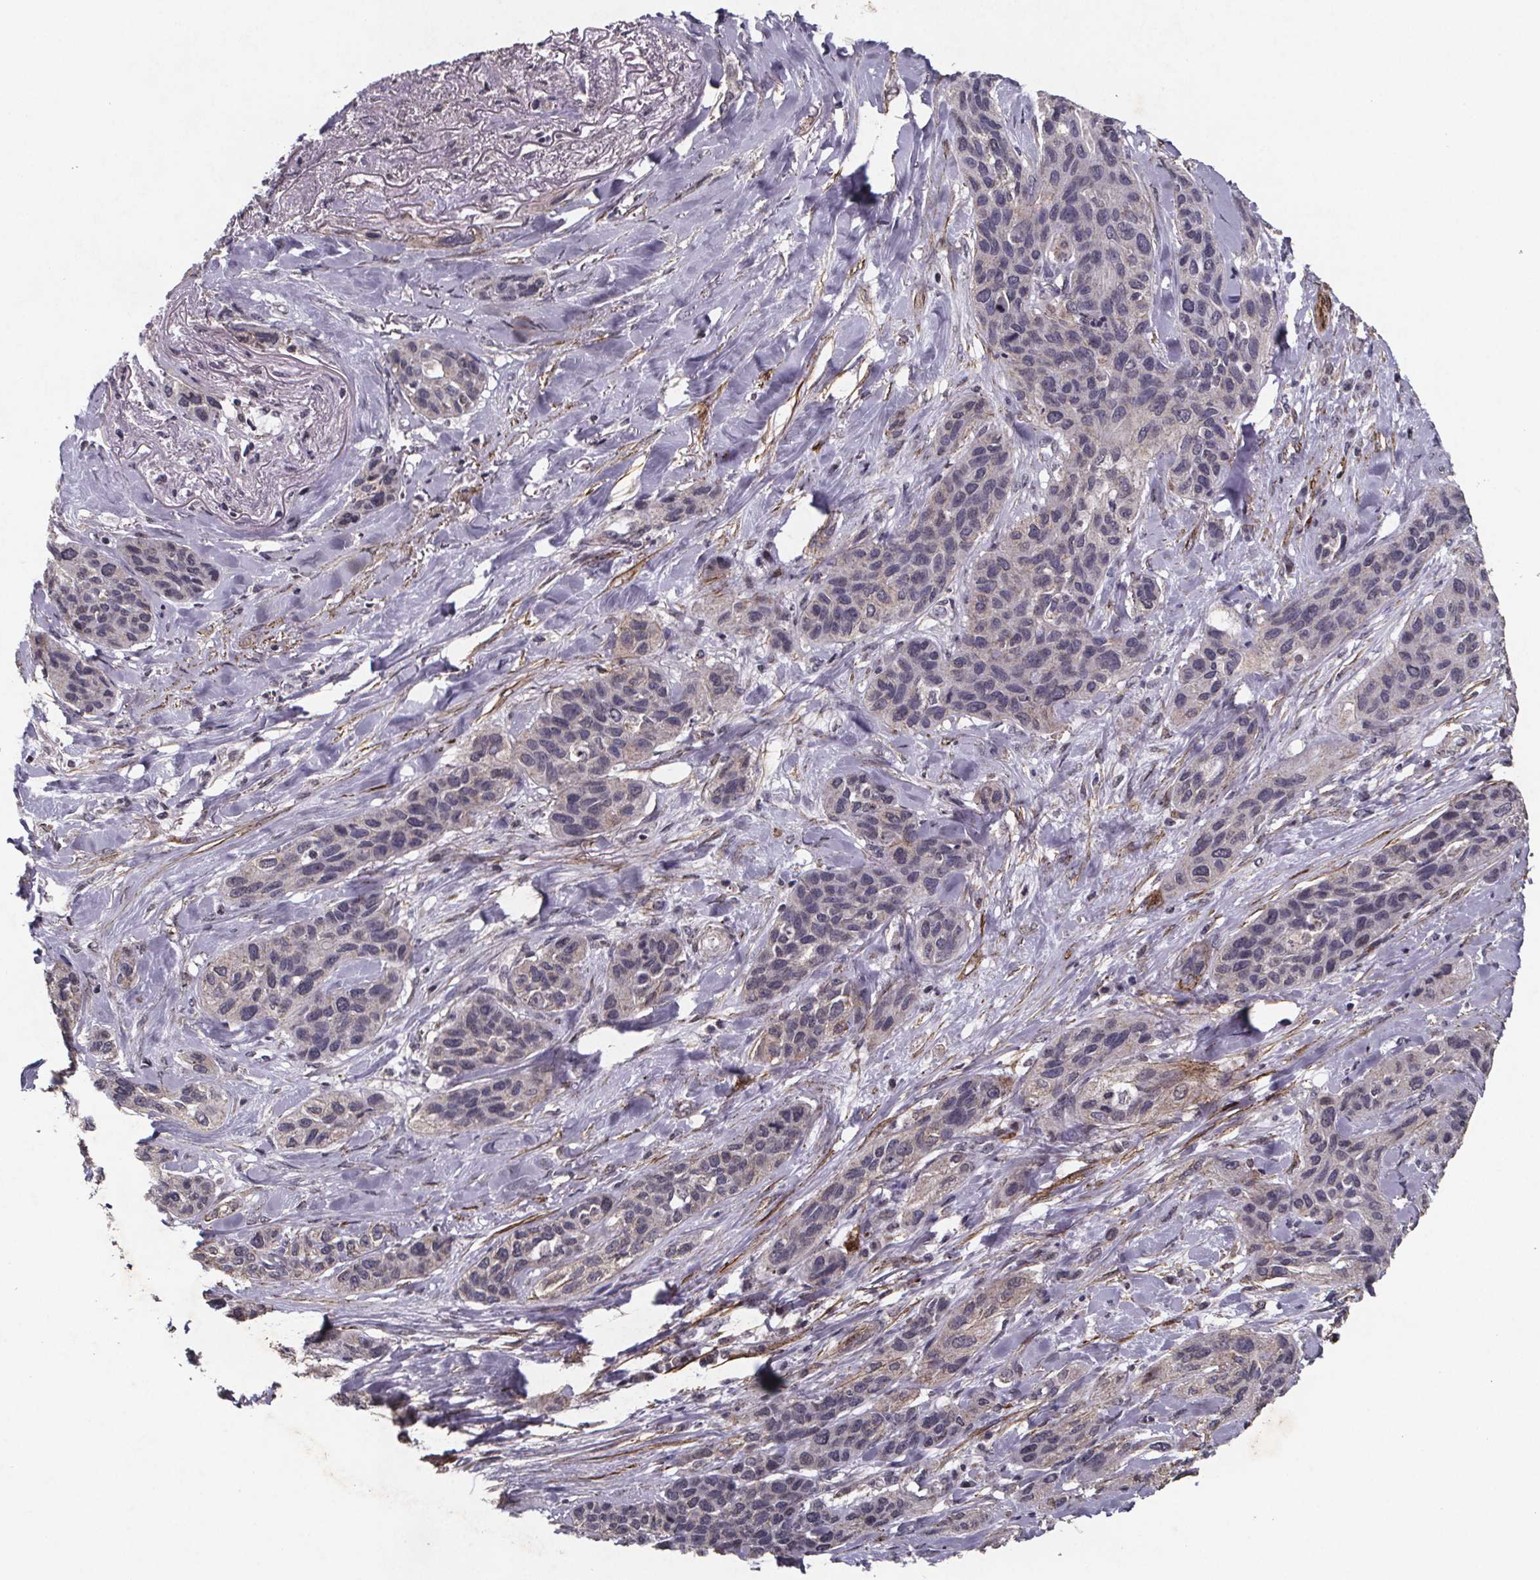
{"staining": {"intensity": "negative", "quantity": "none", "location": "none"}, "tissue": "lung cancer", "cell_type": "Tumor cells", "image_type": "cancer", "snomed": [{"axis": "morphology", "description": "Squamous cell carcinoma, NOS"}, {"axis": "topography", "description": "Lung"}], "caption": "This micrograph is of lung cancer stained with IHC to label a protein in brown with the nuclei are counter-stained blue. There is no staining in tumor cells.", "gene": "PALLD", "patient": {"sex": "female", "age": 70}}